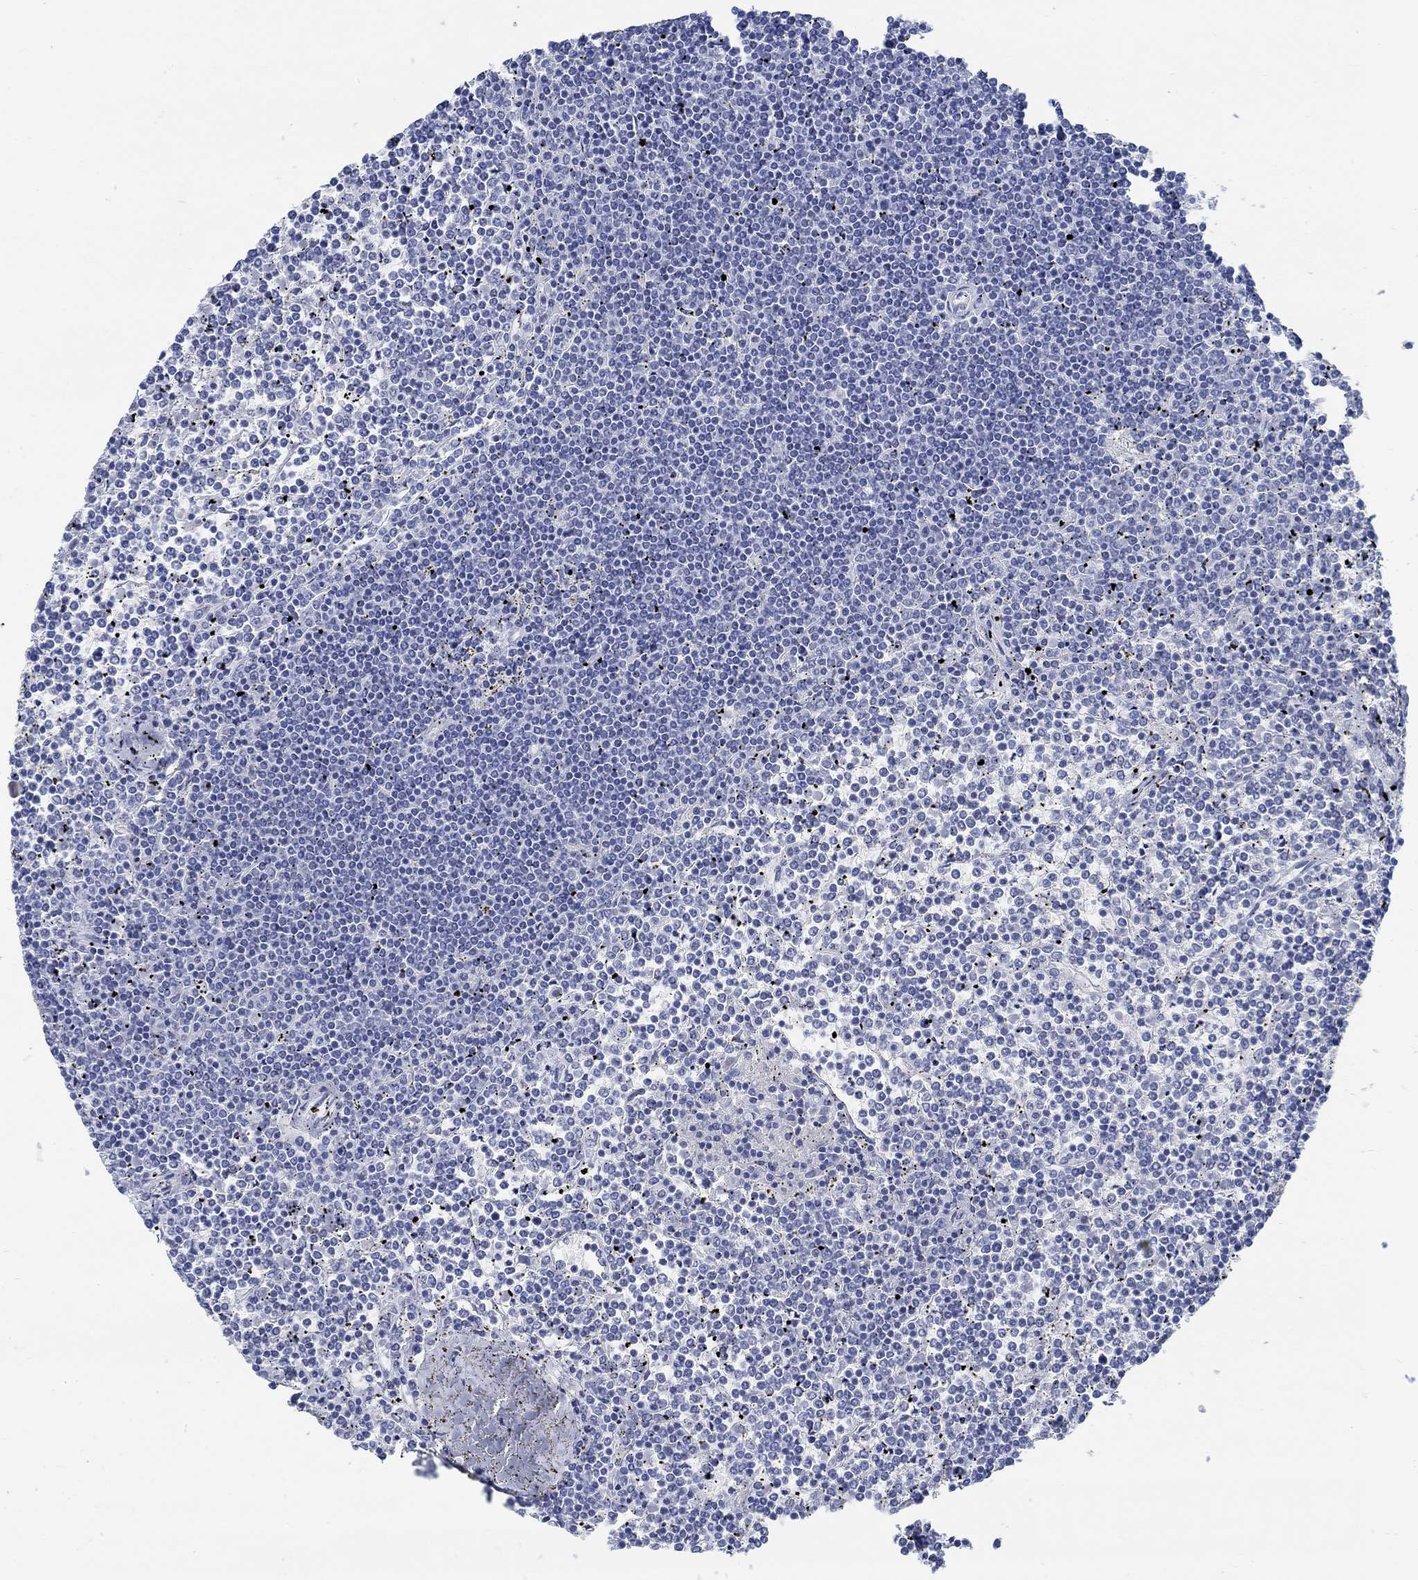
{"staining": {"intensity": "negative", "quantity": "none", "location": "none"}, "tissue": "lymphoma", "cell_type": "Tumor cells", "image_type": "cancer", "snomed": [{"axis": "morphology", "description": "Malignant lymphoma, non-Hodgkin's type, Low grade"}, {"axis": "topography", "description": "Spleen"}], "caption": "IHC photomicrograph of neoplastic tissue: lymphoma stained with DAB displays no significant protein expression in tumor cells. (Stains: DAB (3,3'-diaminobenzidine) IHC with hematoxylin counter stain, Microscopy: brightfield microscopy at high magnification).", "gene": "RBM20", "patient": {"sex": "female", "age": 19}}